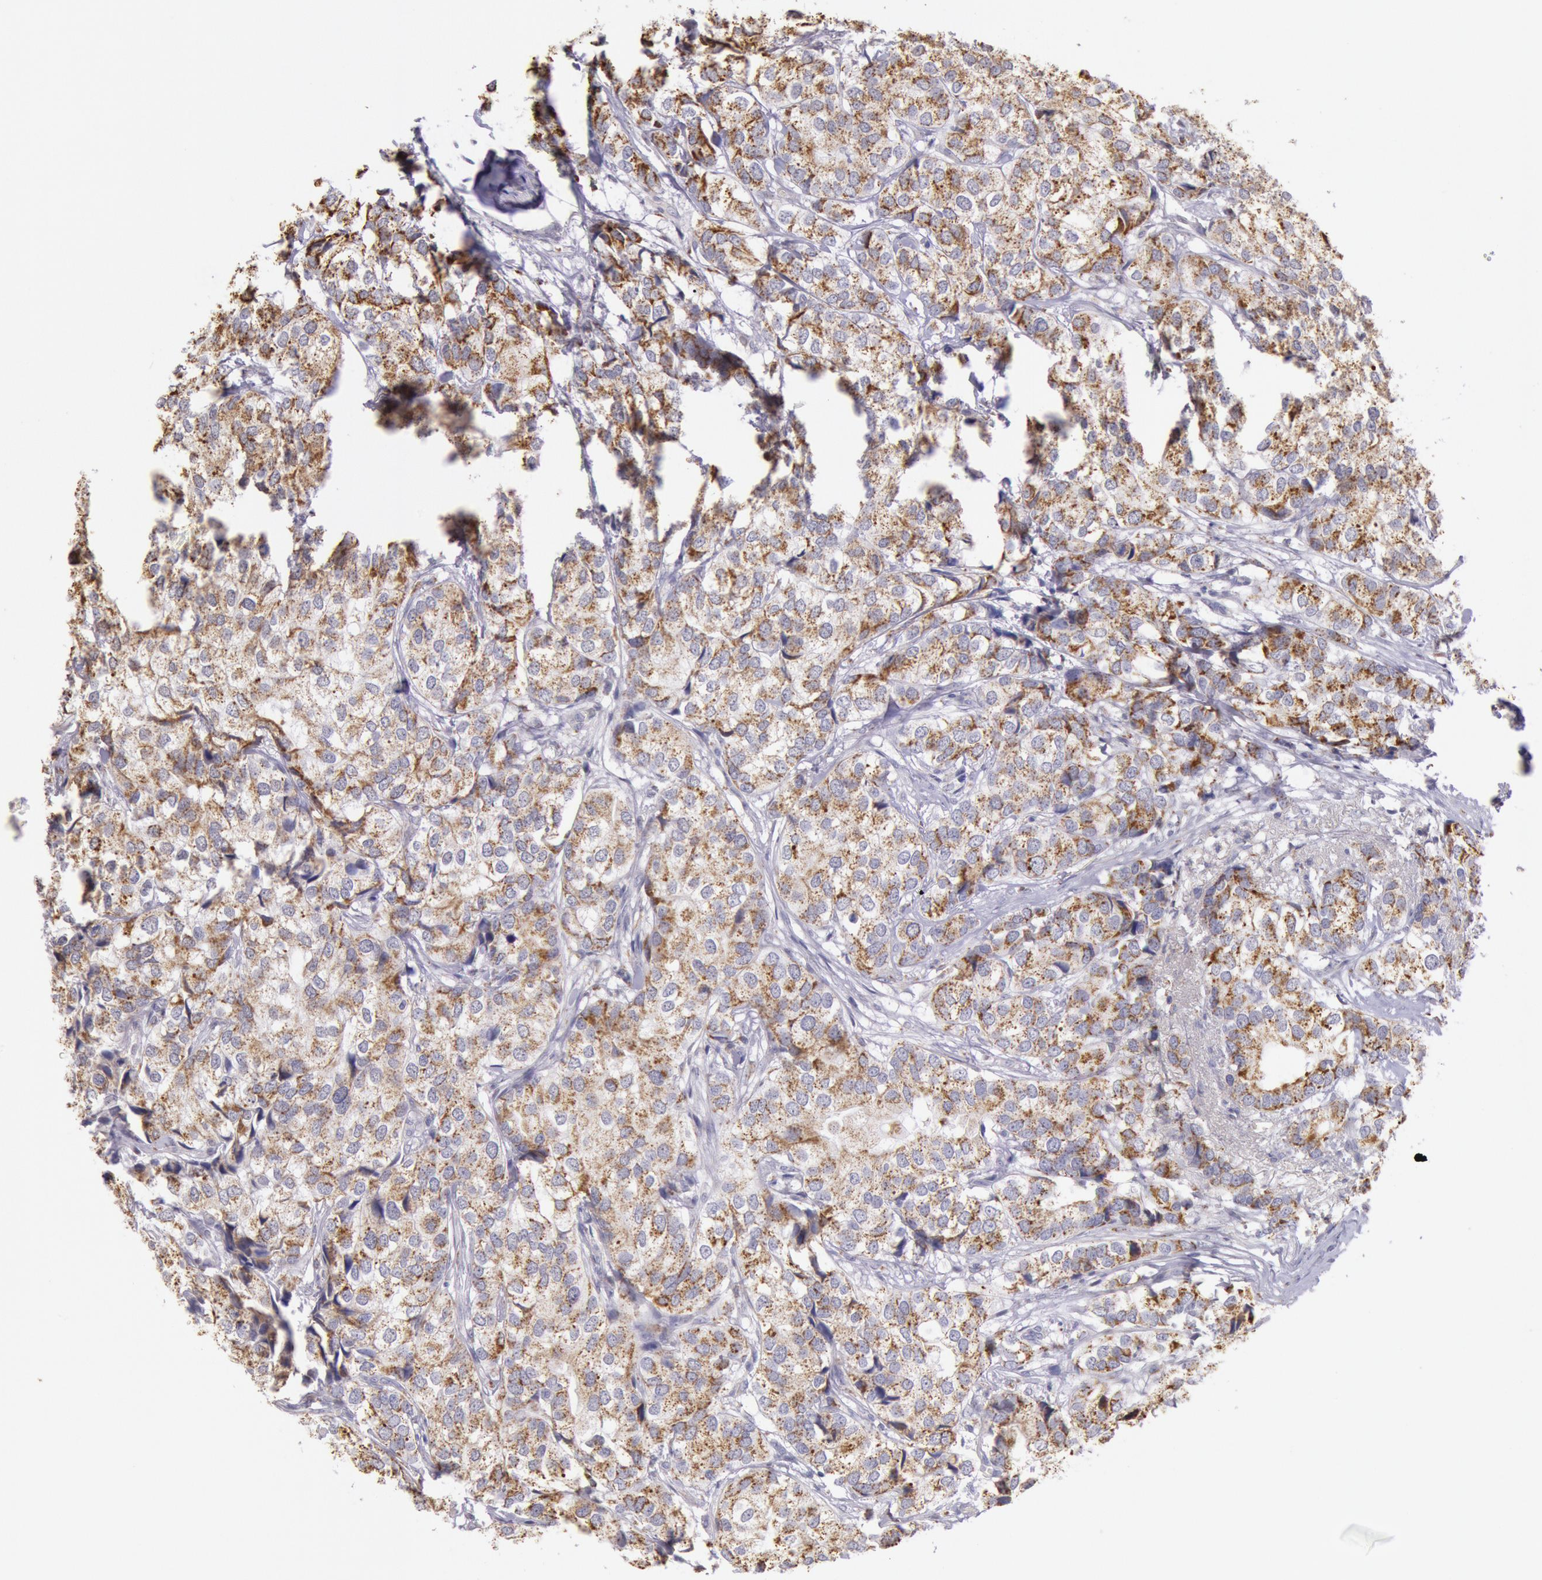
{"staining": {"intensity": "moderate", "quantity": "25%-75%", "location": "cytoplasmic/membranous"}, "tissue": "breast cancer", "cell_type": "Tumor cells", "image_type": "cancer", "snomed": [{"axis": "morphology", "description": "Duct carcinoma"}, {"axis": "topography", "description": "Breast"}], "caption": "Infiltrating ductal carcinoma (breast) stained with a protein marker displays moderate staining in tumor cells.", "gene": "FRMD6", "patient": {"sex": "female", "age": 68}}